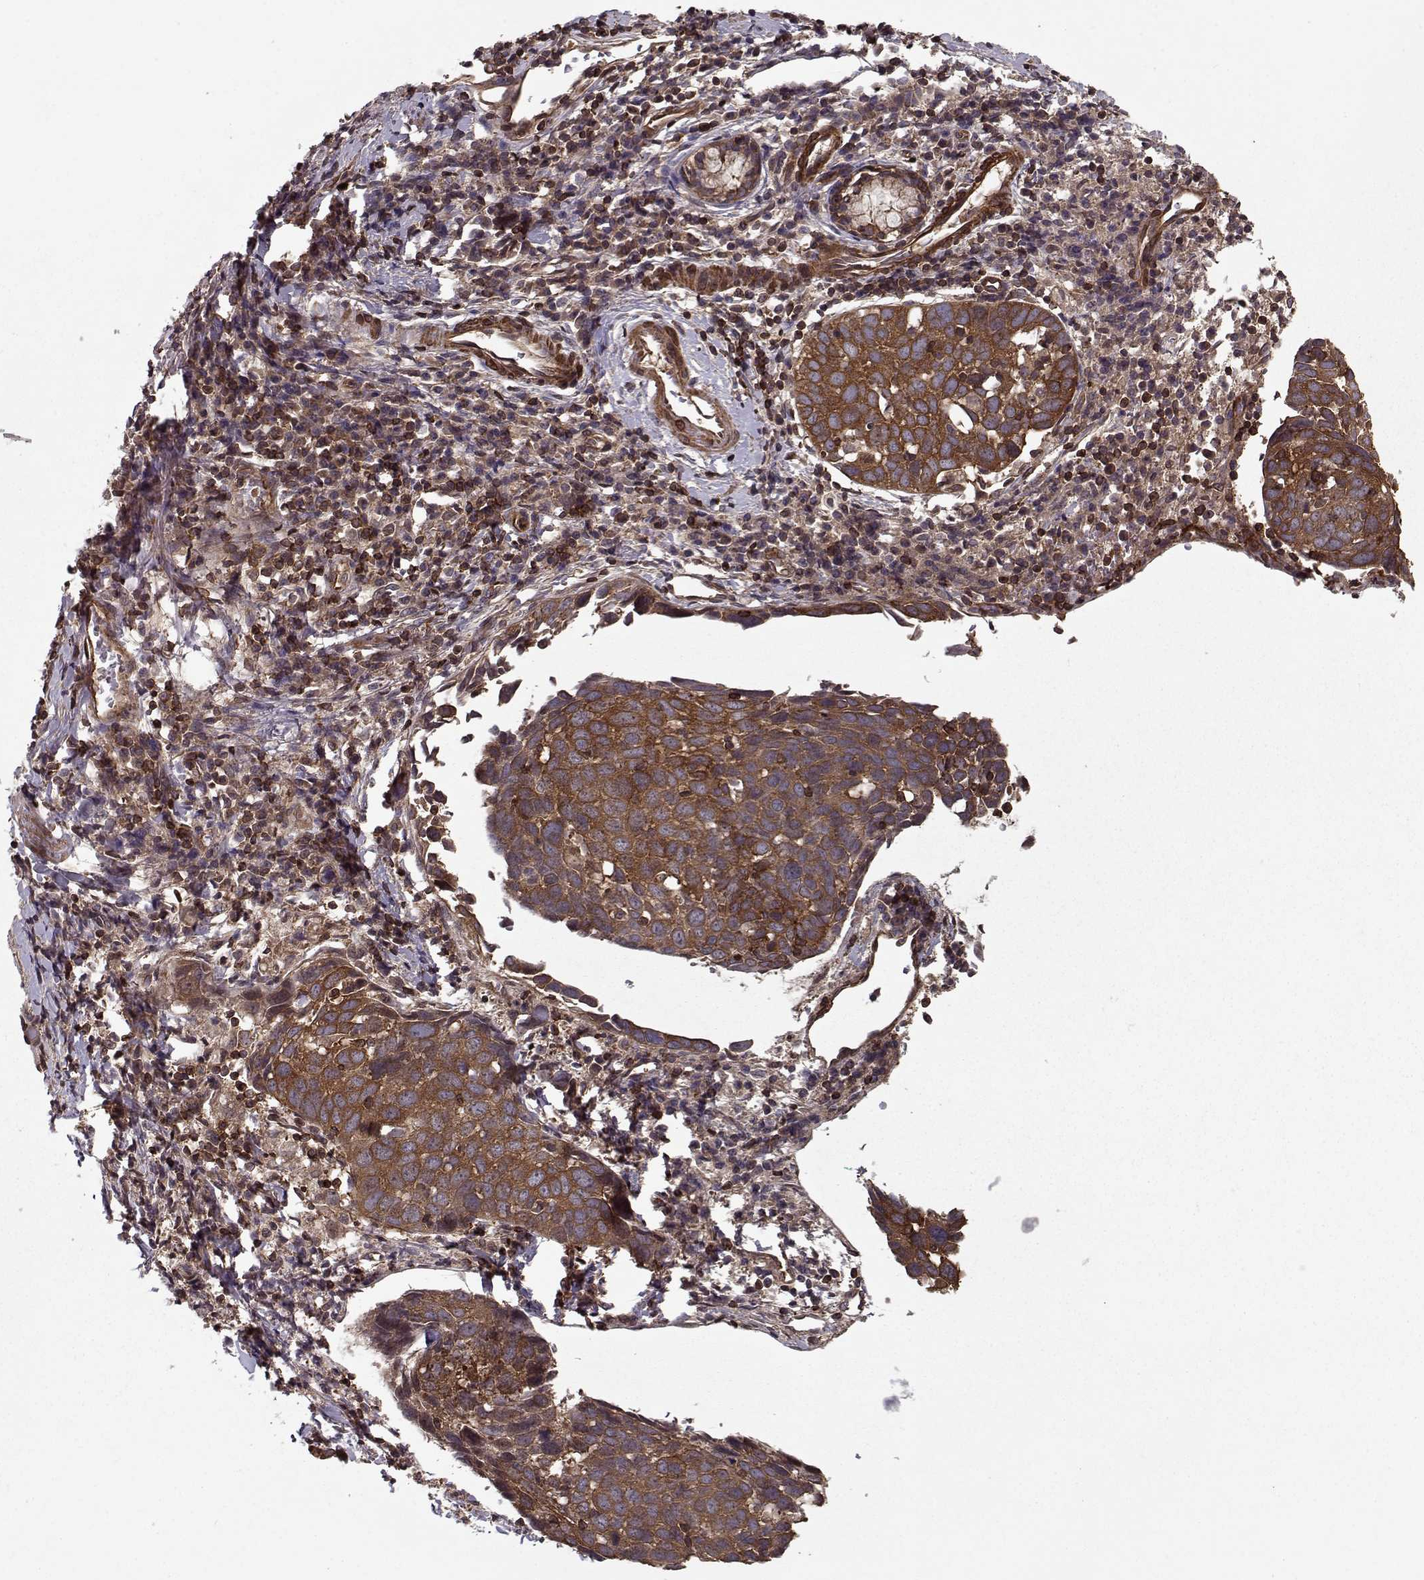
{"staining": {"intensity": "strong", "quantity": "25%-75%", "location": "cytoplasmic/membranous"}, "tissue": "lung cancer", "cell_type": "Tumor cells", "image_type": "cancer", "snomed": [{"axis": "morphology", "description": "Squamous cell carcinoma, NOS"}, {"axis": "topography", "description": "Lung"}], "caption": "Human squamous cell carcinoma (lung) stained with a protein marker shows strong staining in tumor cells.", "gene": "PPP1R12A", "patient": {"sex": "male", "age": 57}}